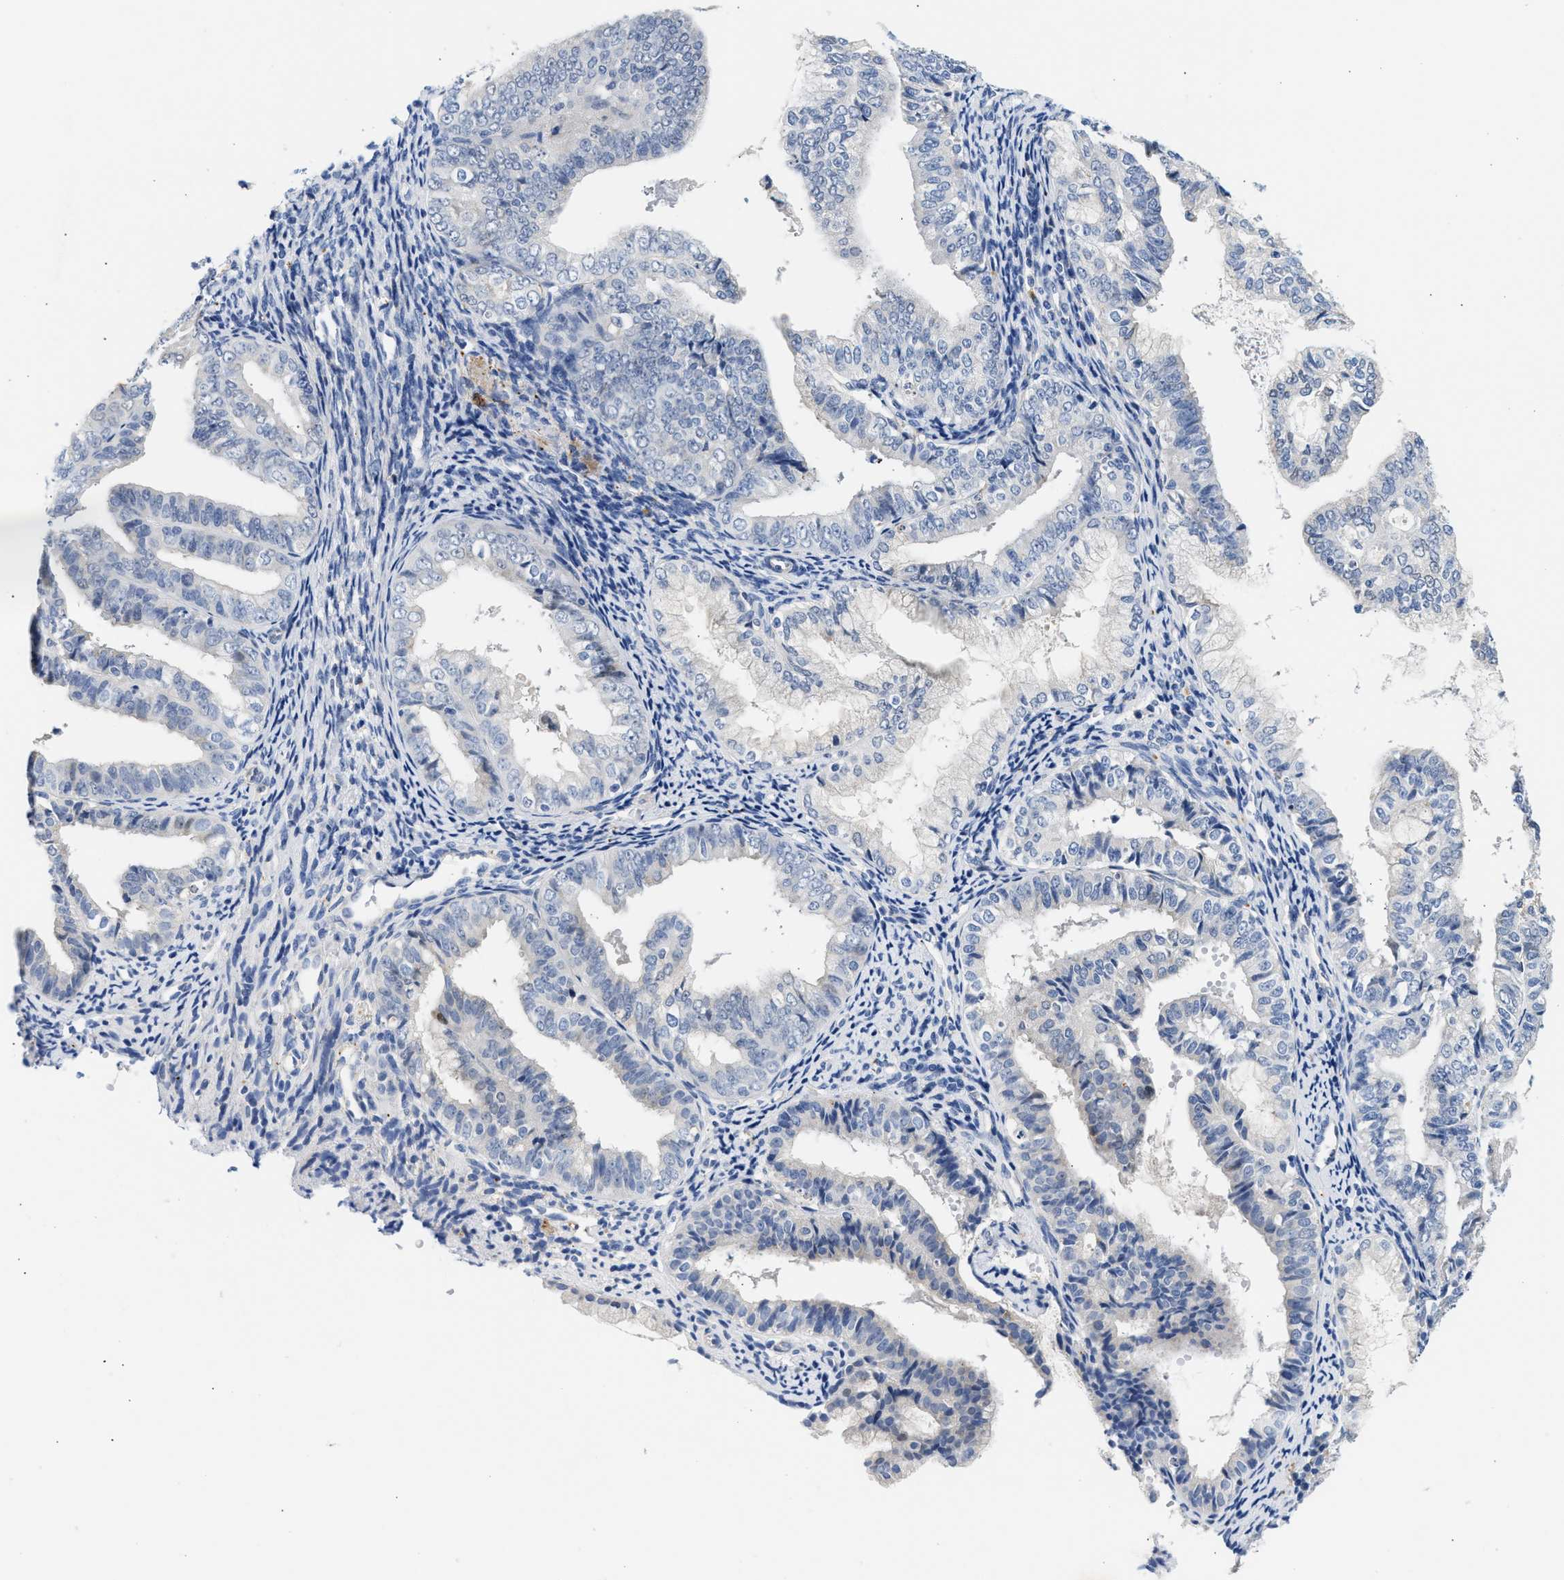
{"staining": {"intensity": "negative", "quantity": "none", "location": "none"}, "tissue": "endometrial cancer", "cell_type": "Tumor cells", "image_type": "cancer", "snomed": [{"axis": "morphology", "description": "Adenocarcinoma, NOS"}, {"axis": "topography", "description": "Endometrium"}], "caption": "The photomicrograph demonstrates no staining of tumor cells in endometrial cancer (adenocarcinoma).", "gene": "PPM1L", "patient": {"sex": "female", "age": 63}}